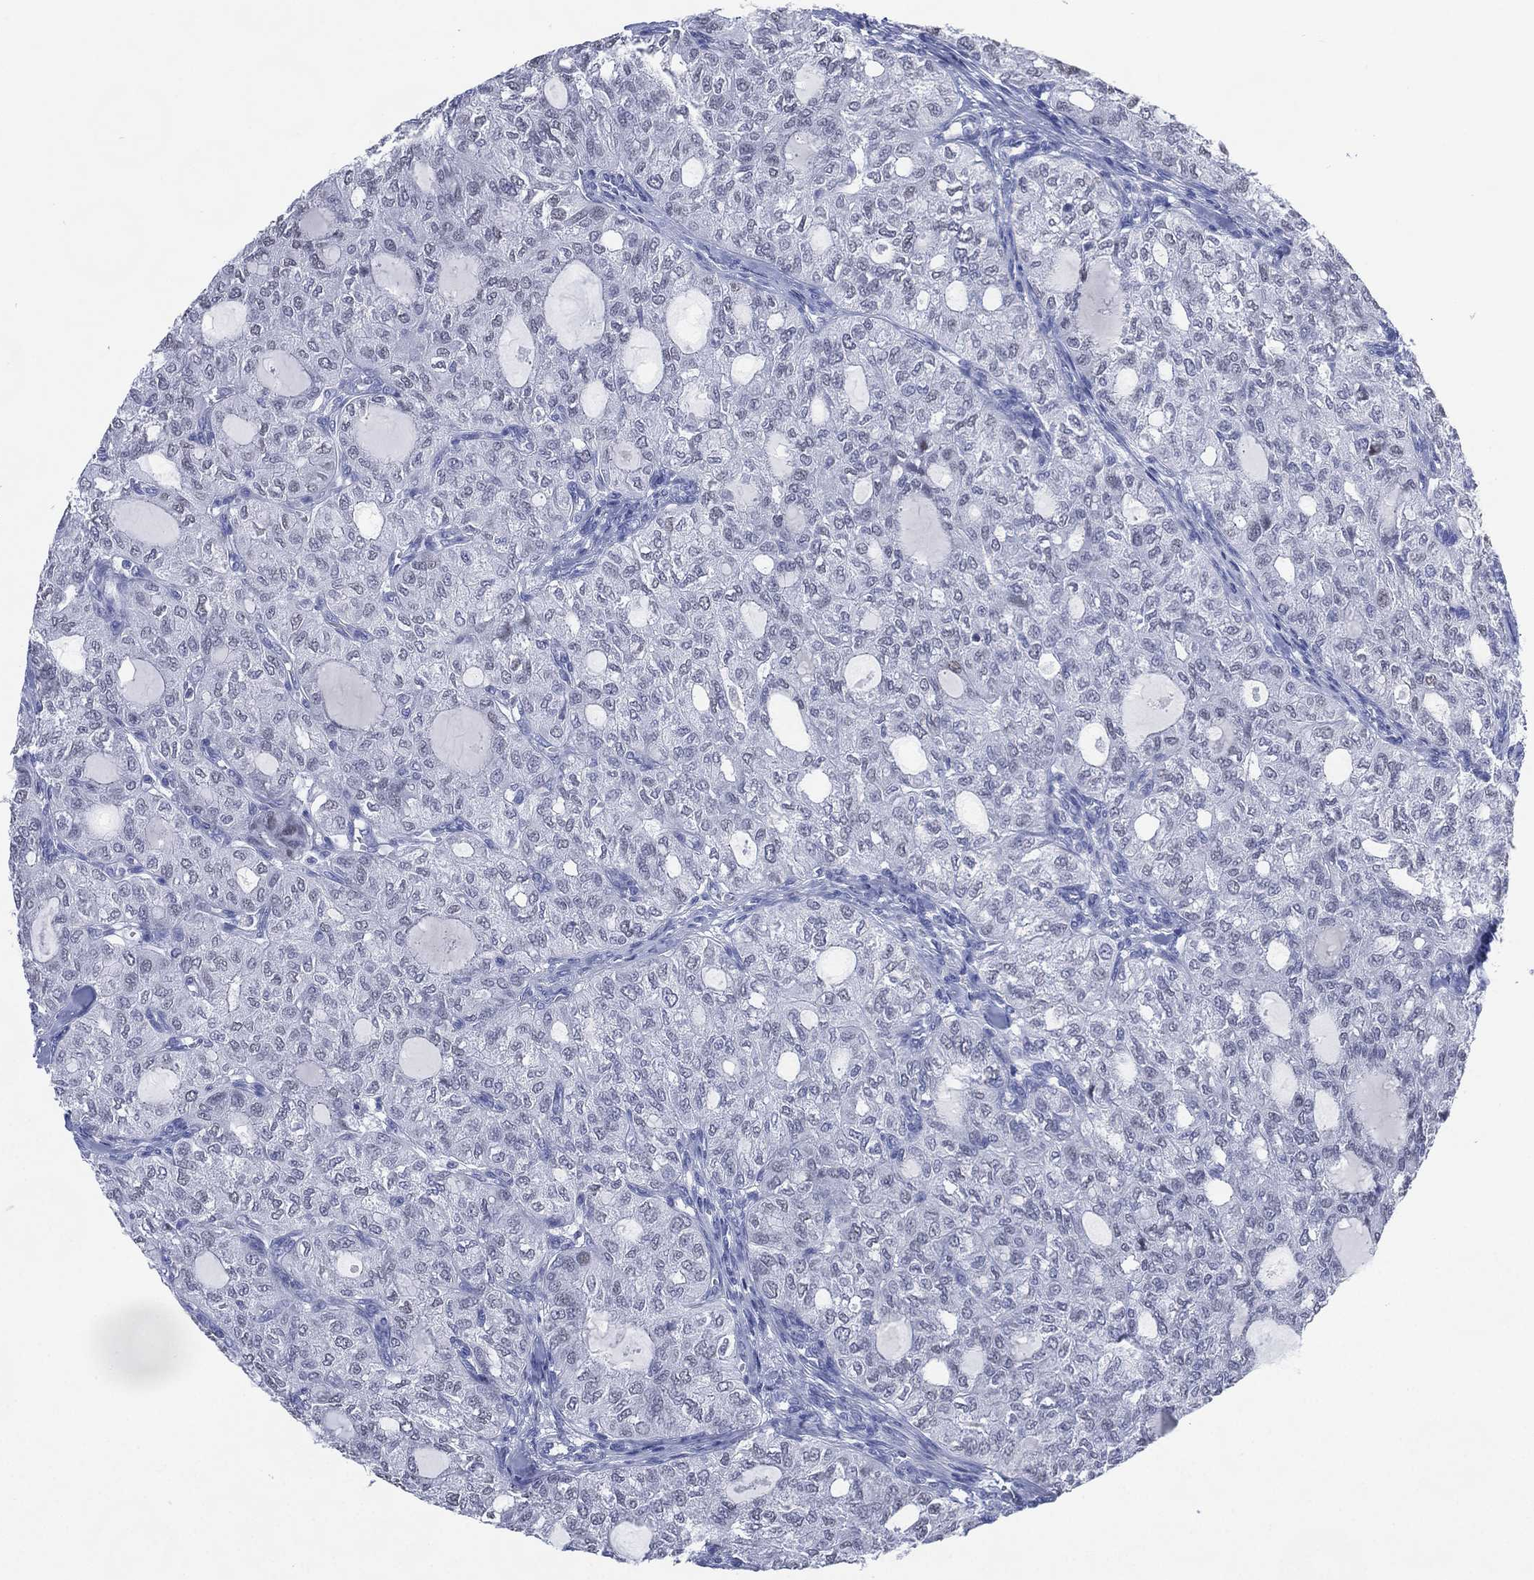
{"staining": {"intensity": "negative", "quantity": "none", "location": "none"}, "tissue": "thyroid cancer", "cell_type": "Tumor cells", "image_type": "cancer", "snomed": [{"axis": "morphology", "description": "Follicular adenoma carcinoma, NOS"}, {"axis": "topography", "description": "Thyroid gland"}], "caption": "Tumor cells show no significant staining in thyroid cancer (follicular adenoma carcinoma). The staining is performed using DAB brown chromogen with nuclei counter-stained in using hematoxylin.", "gene": "TMEM247", "patient": {"sex": "male", "age": 75}}